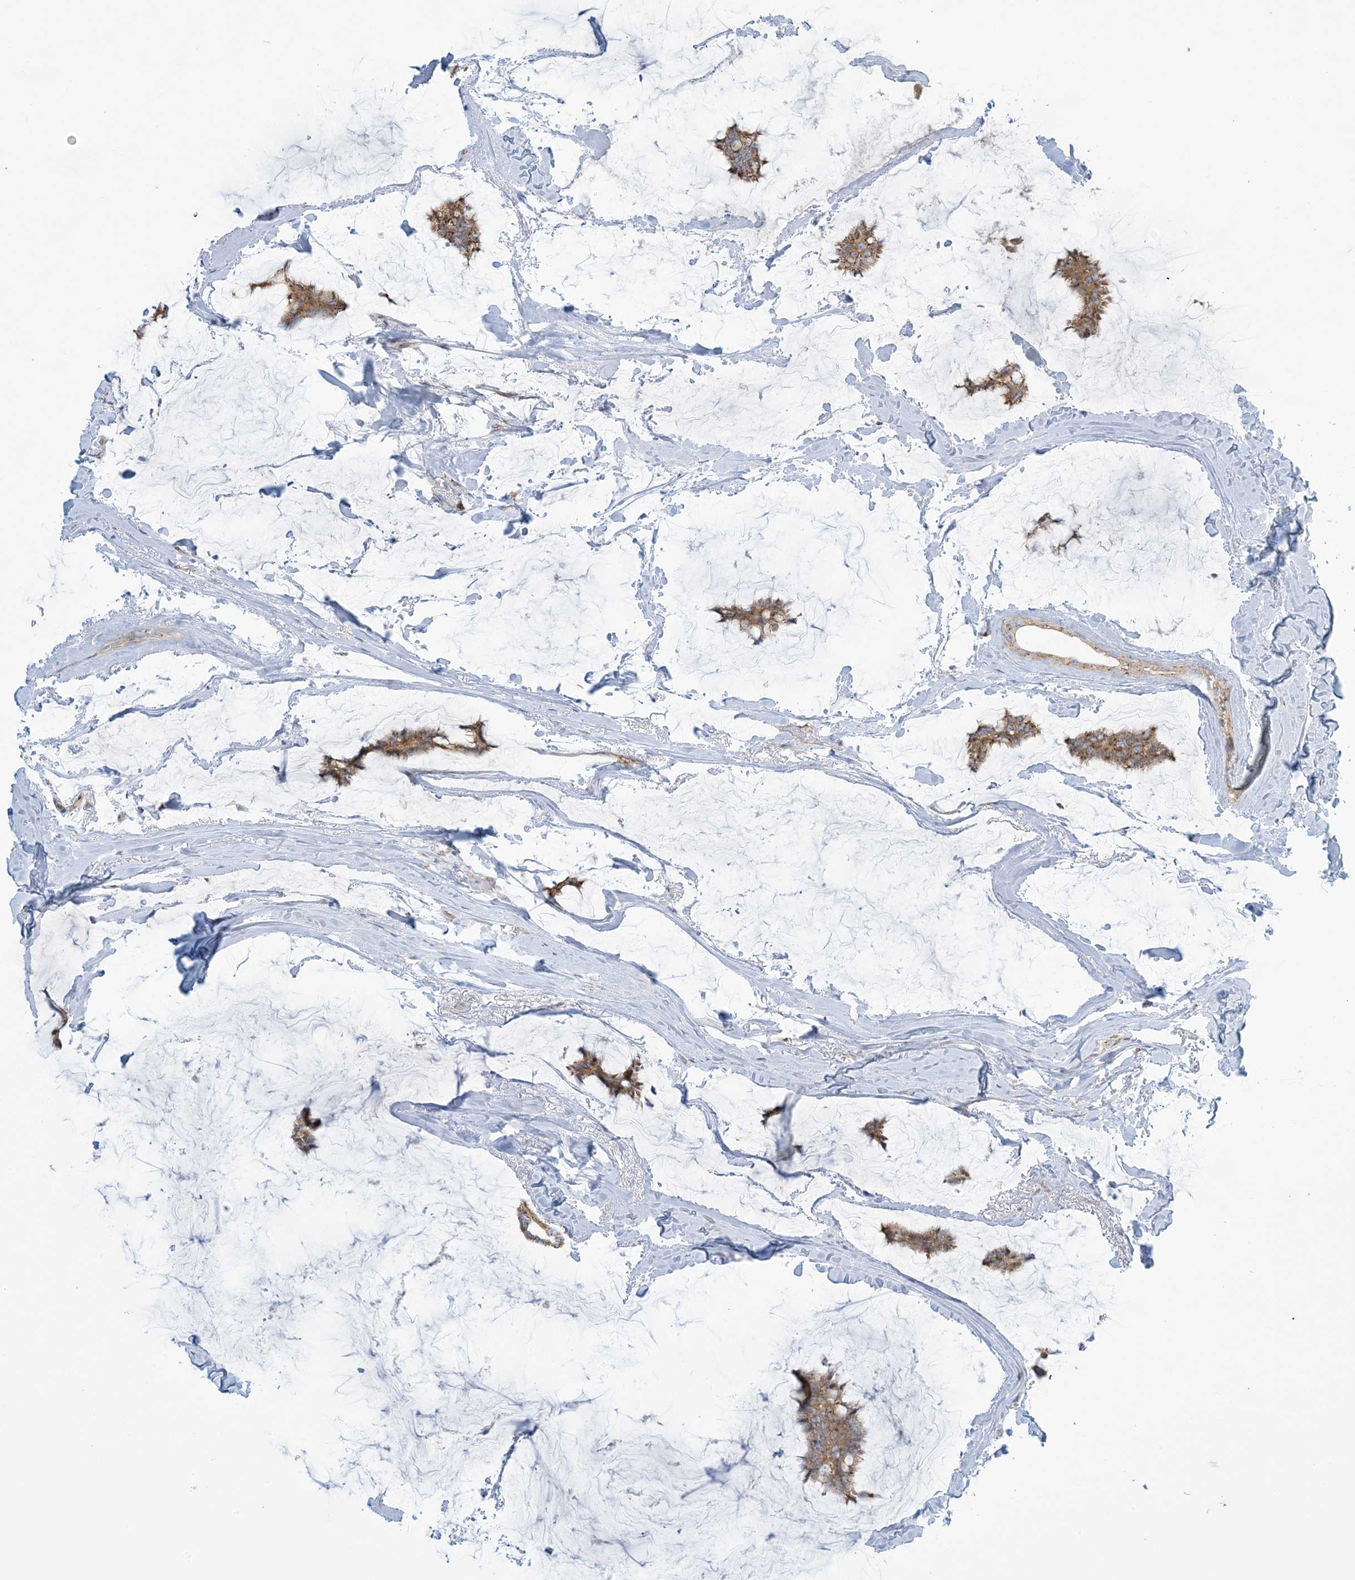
{"staining": {"intensity": "moderate", "quantity": ">75%", "location": "cytoplasmic/membranous"}, "tissue": "breast cancer", "cell_type": "Tumor cells", "image_type": "cancer", "snomed": [{"axis": "morphology", "description": "Duct carcinoma"}, {"axis": "topography", "description": "Breast"}], "caption": "A brown stain labels moderate cytoplasmic/membranous staining of a protein in breast infiltrating ductal carcinoma tumor cells.", "gene": "AFTPH", "patient": {"sex": "female", "age": 93}}